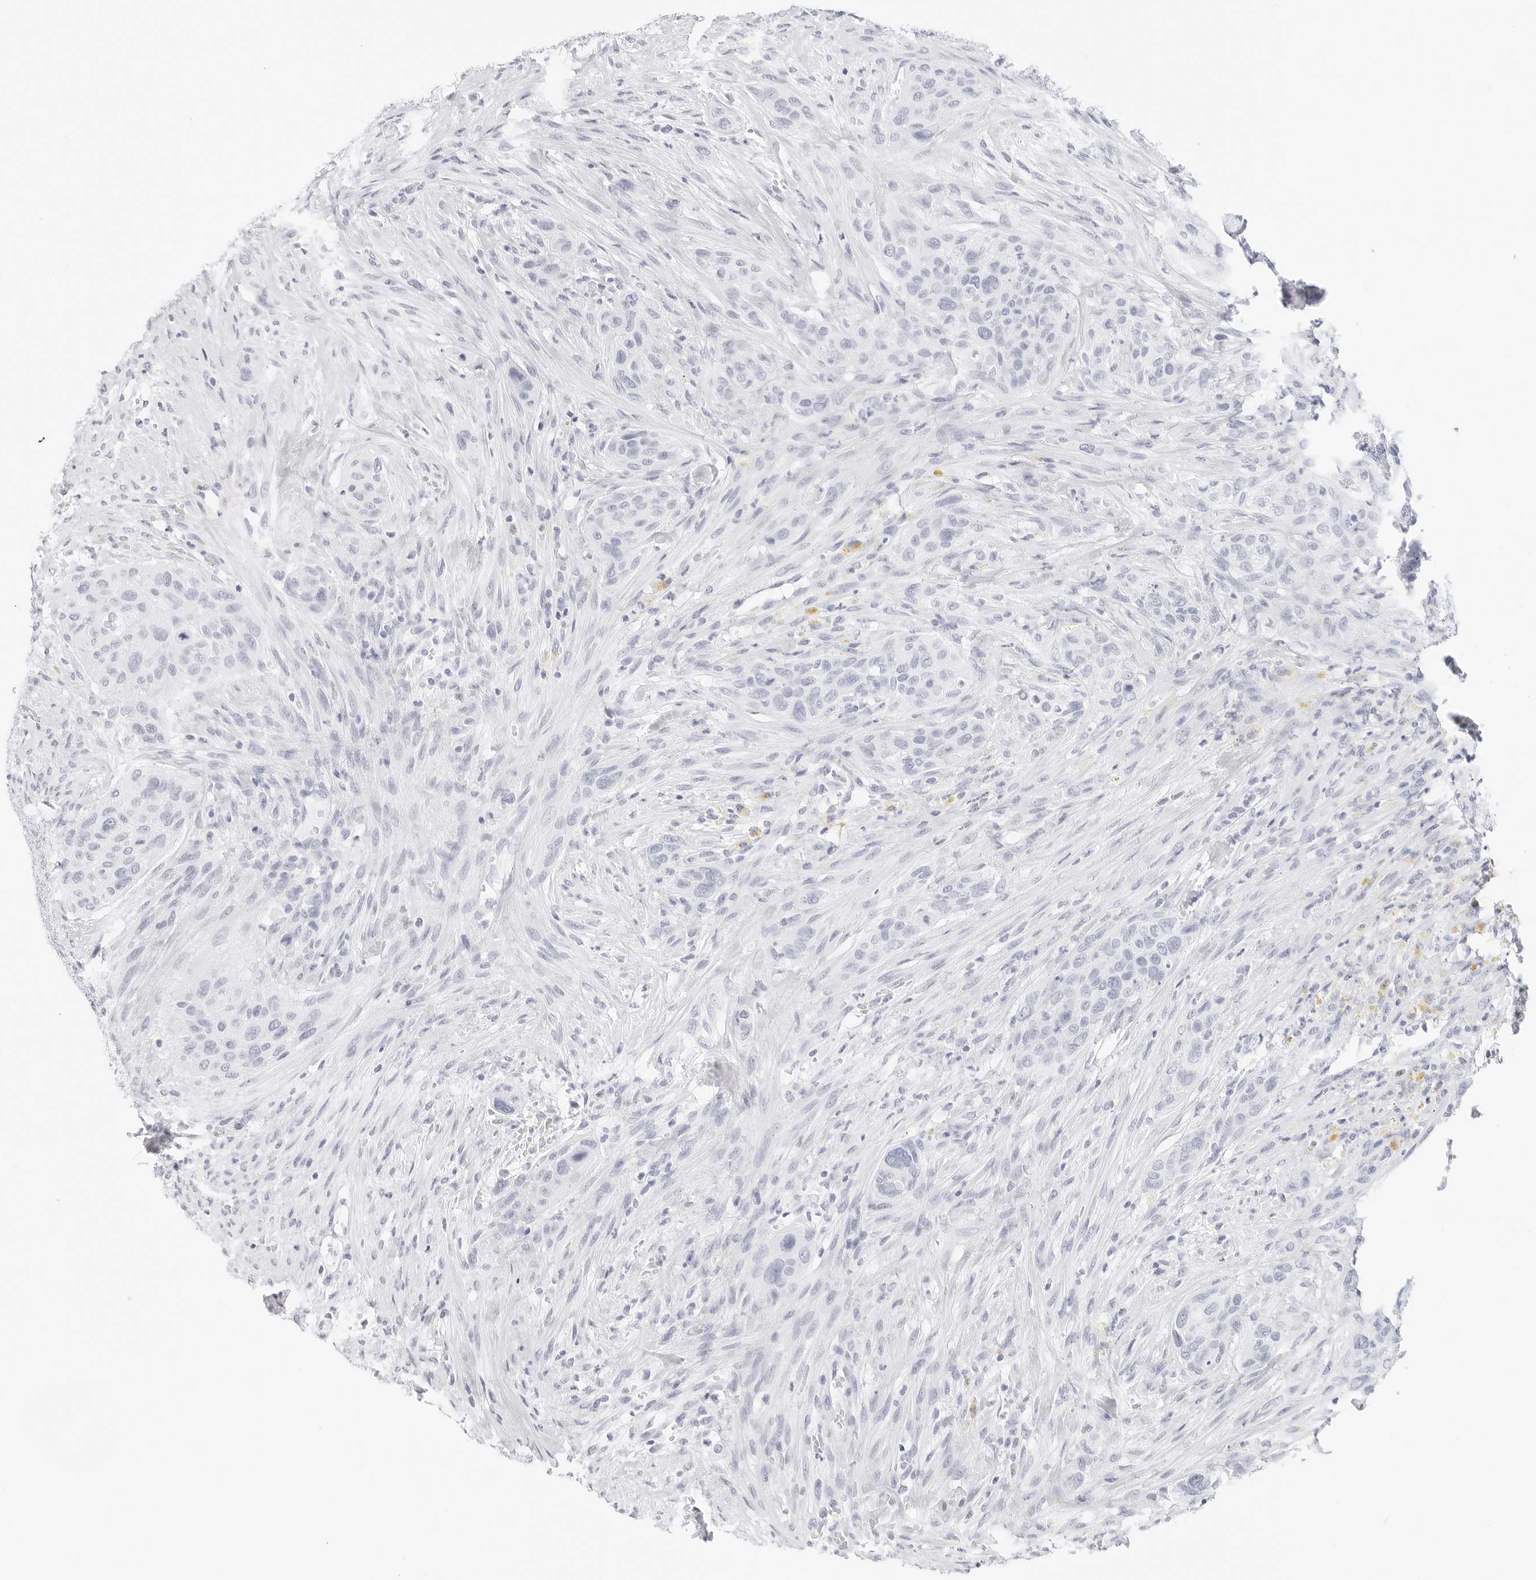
{"staining": {"intensity": "negative", "quantity": "none", "location": "none"}, "tissue": "urothelial cancer", "cell_type": "Tumor cells", "image_type": "cancer", "snomed": [{"axis": "morphology", "description": "Urothelial carcinoma, High grade"}, {"axis": "topography", "description": "Urinary bladder"}], "caption": "This image is of high-grade urothelial carcinoma stained with immunohistochemistry to label a protein in brown with the nuclei are counter-stained blue. There is no positivity in tumor cells.", "gene": "TFF2", "patient": {"sex": "male", "age": 35}}